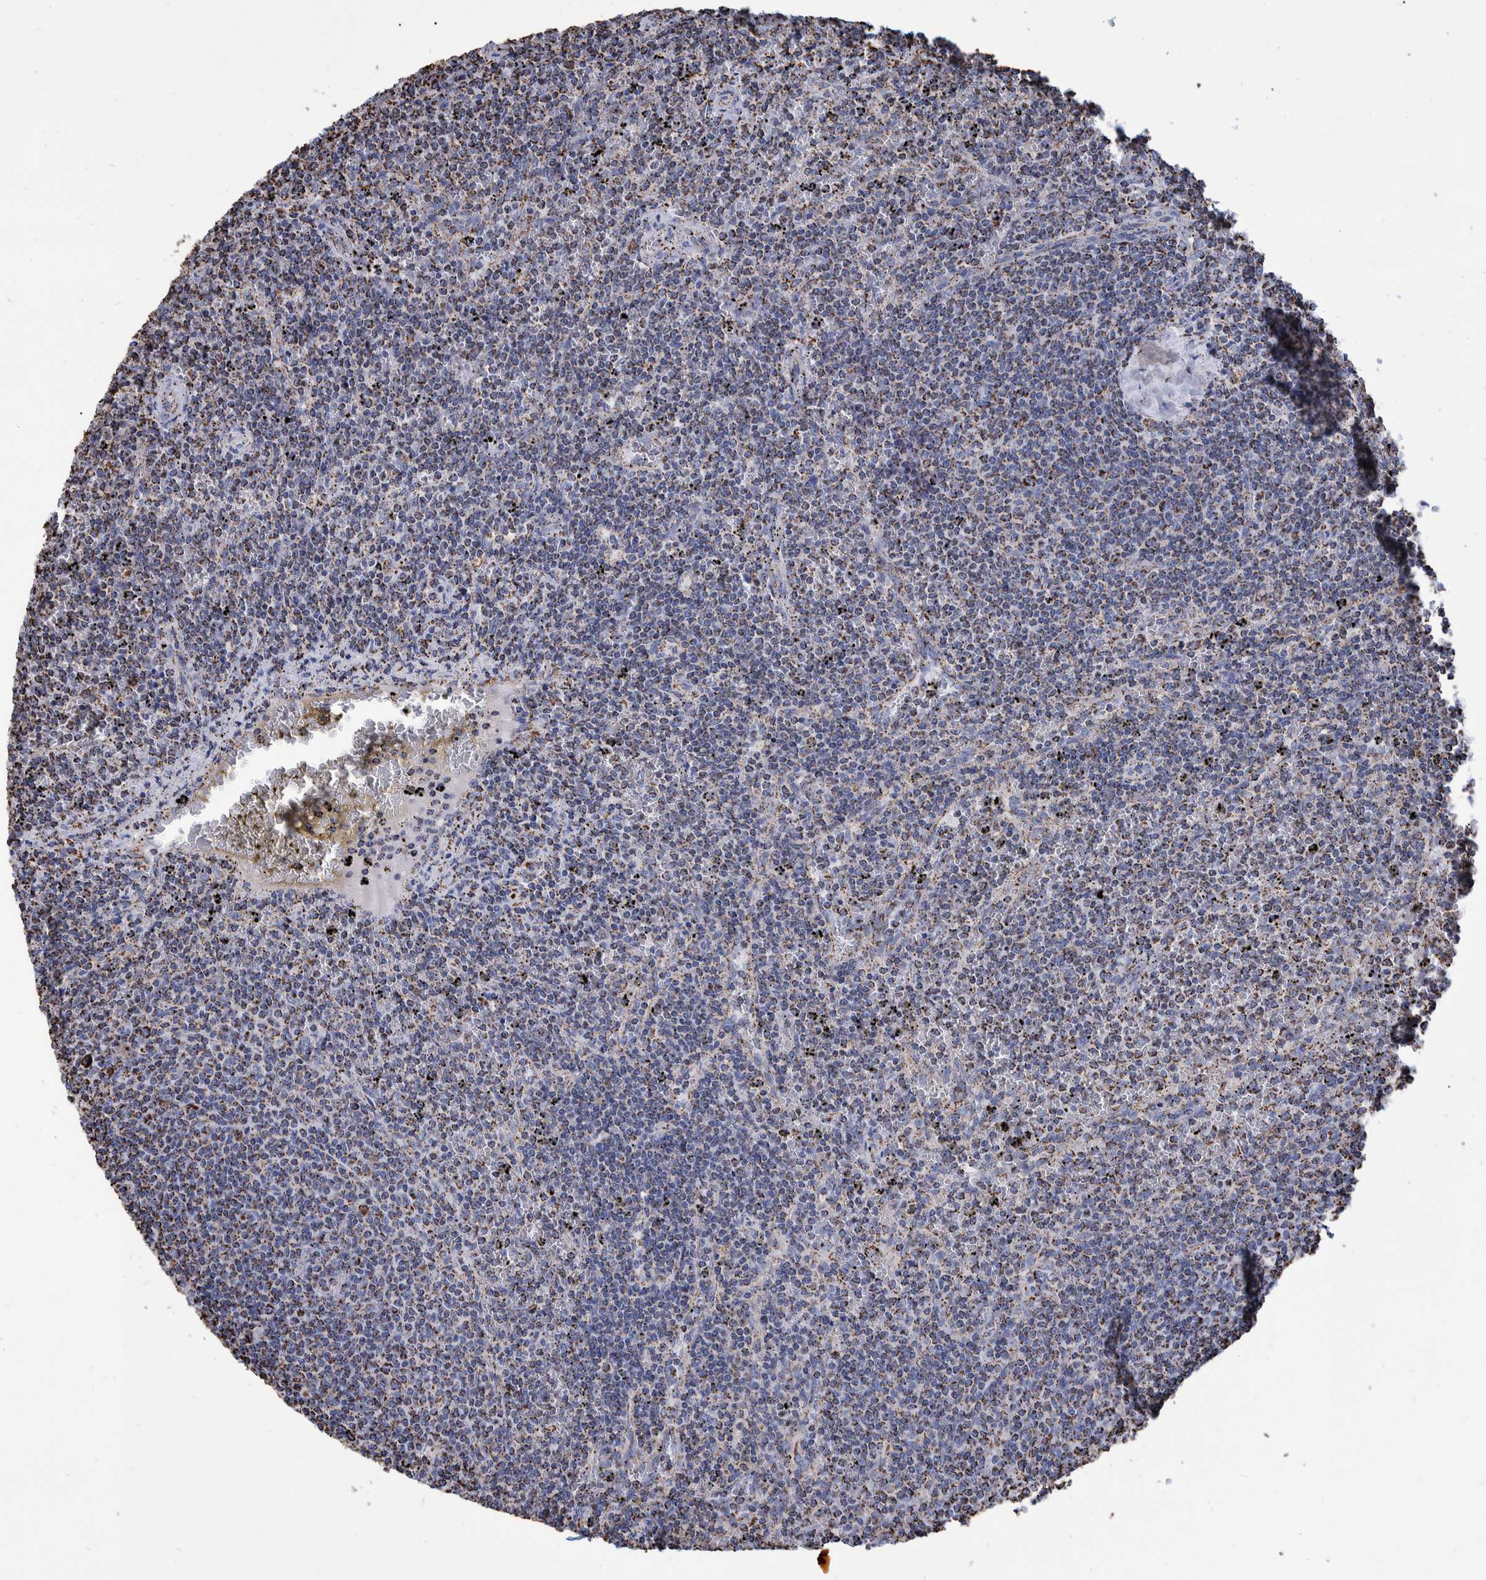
{"staining": {"intensity": "strong", "quantity": ">75%", "location": "cytoplasmic/membranous"}, "tissue": "lymphoma", "cell_type": "Tumor cells", "image_type": "cancer", "snomed": [{"axis": "morphology", "description": "Malignant lymphoma, non-Hodgkin's type, Low grade"}, {"axis": "topography", "description": "Spleen"}], "caption": "Immunohistochemistry (IHC) of human lymphoma demonstrates high levels of strong cytoplasmic/membranous expression in about >75% of tumor cells. (IHC, brightfield microscopy, high magnification).", "gene": "VPS26C", "patient": {"sex": "female", "age": 50}}